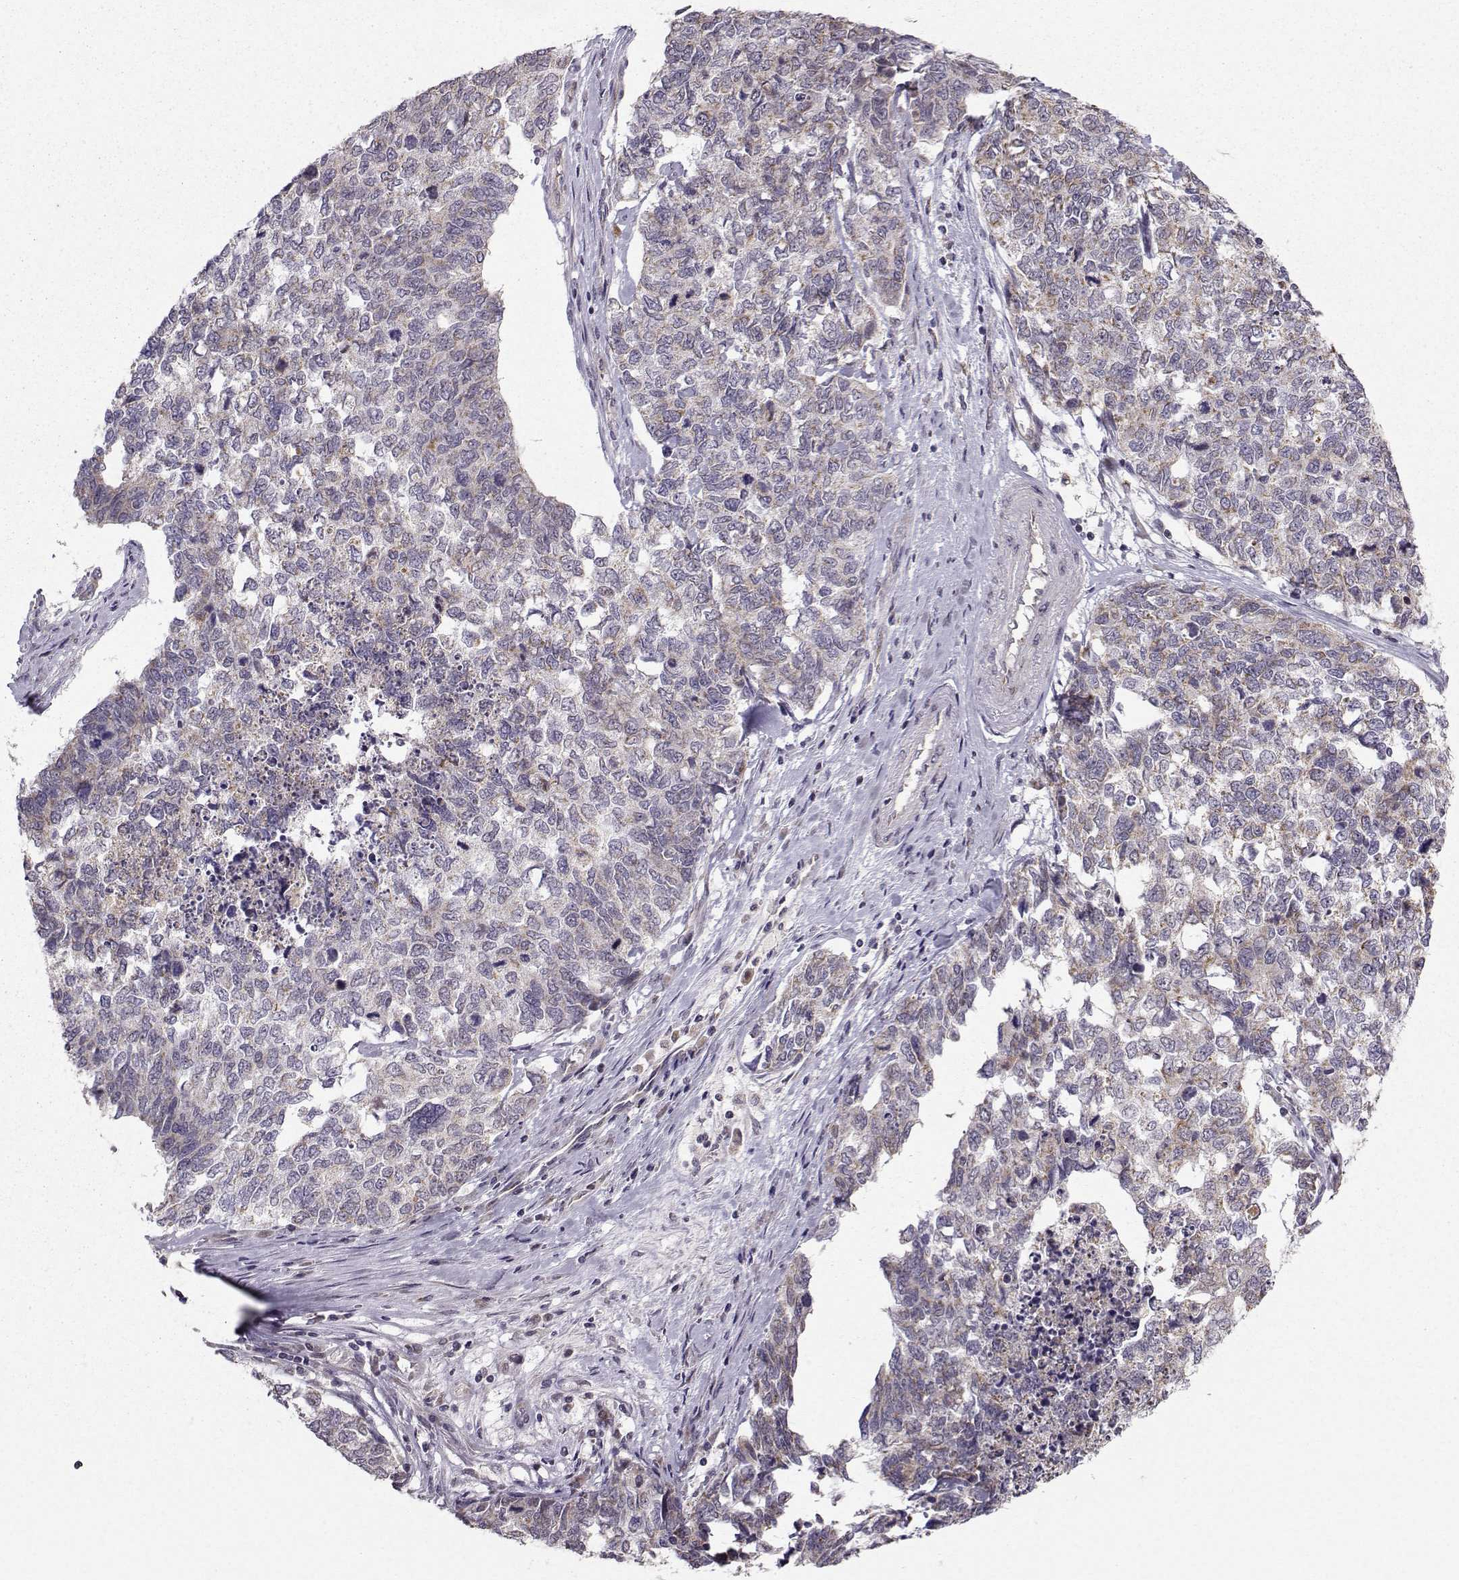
{"staining": {"intensity": "weak", "quantity": "<25%", "location": "cytoplasmic/membranous"}, "tissue": "cervical cancer", "cell_type": "Tumor cells", "image_type": "cancer", "snomed": [{"axis": "morphology", "description": "Squamous cell carcinoma, NOS"}, {"axis": "topography", "description": "Cervix"}], "caption": "Micrograph shows no significant protein positivity in tumor cells of cervical cancer.", "gene": "NECAB3", "patient": {"sex": "female", "age": 63}}